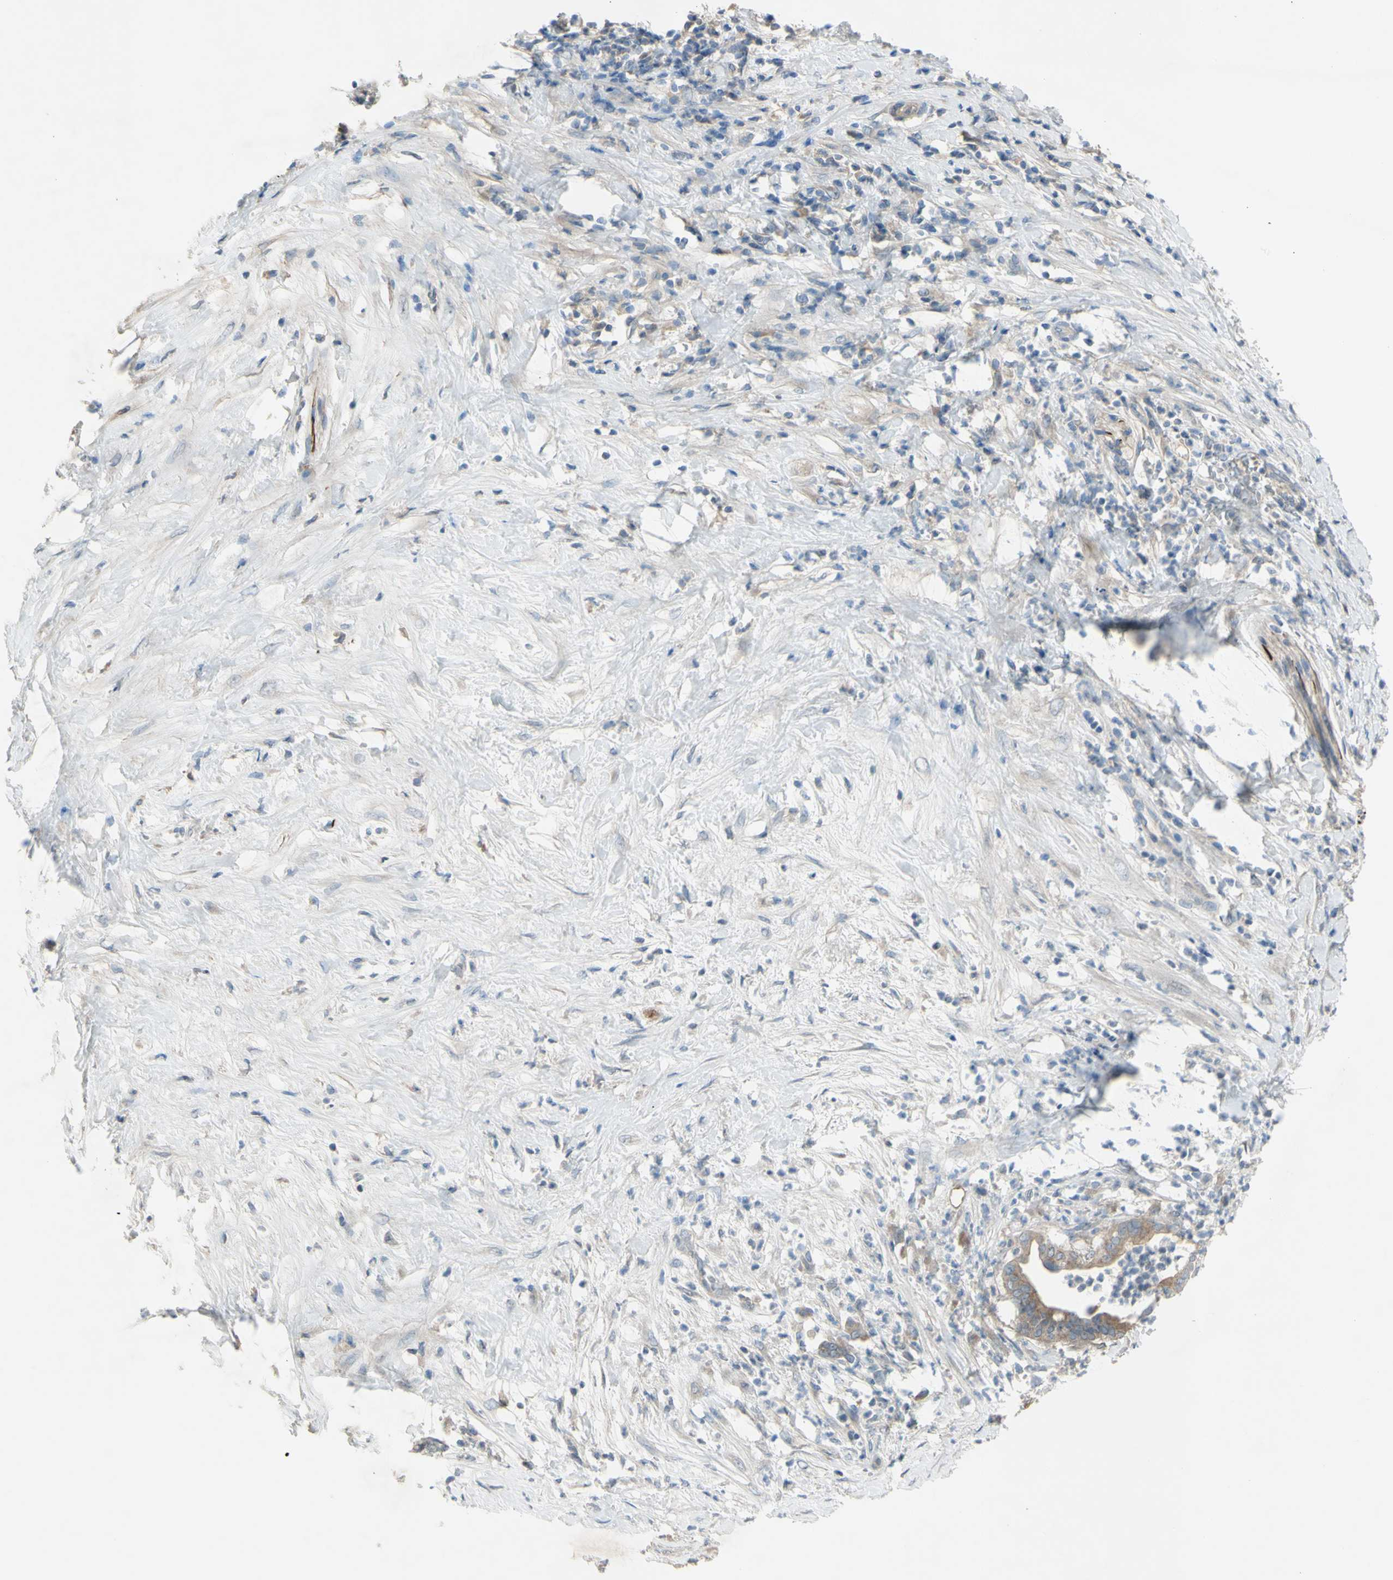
{"staining": {"intensity": "weak", "quantity": ">75%", "location": "cytoplasmic/membranous"}, "tissue": "pancreatic cancer", "cell_type": "Tumor cells", "image_type": "cancer", "snomed": [{"axis": "morphology", "description": "Adenocarcinoma, NOS"}, {"axis": "topography", "description": "Pancreas"}], "caption": "Immunohistochemistry (IHC) photomicrograph of pancreatic cancer stained for a protein (brown), which demonstrates low levels of weak cytoplasmic/membranous positivity in approximately >75% of tumor cells.", "gene": "ATRN", "patient": {"sex": "male", "age": 41}}